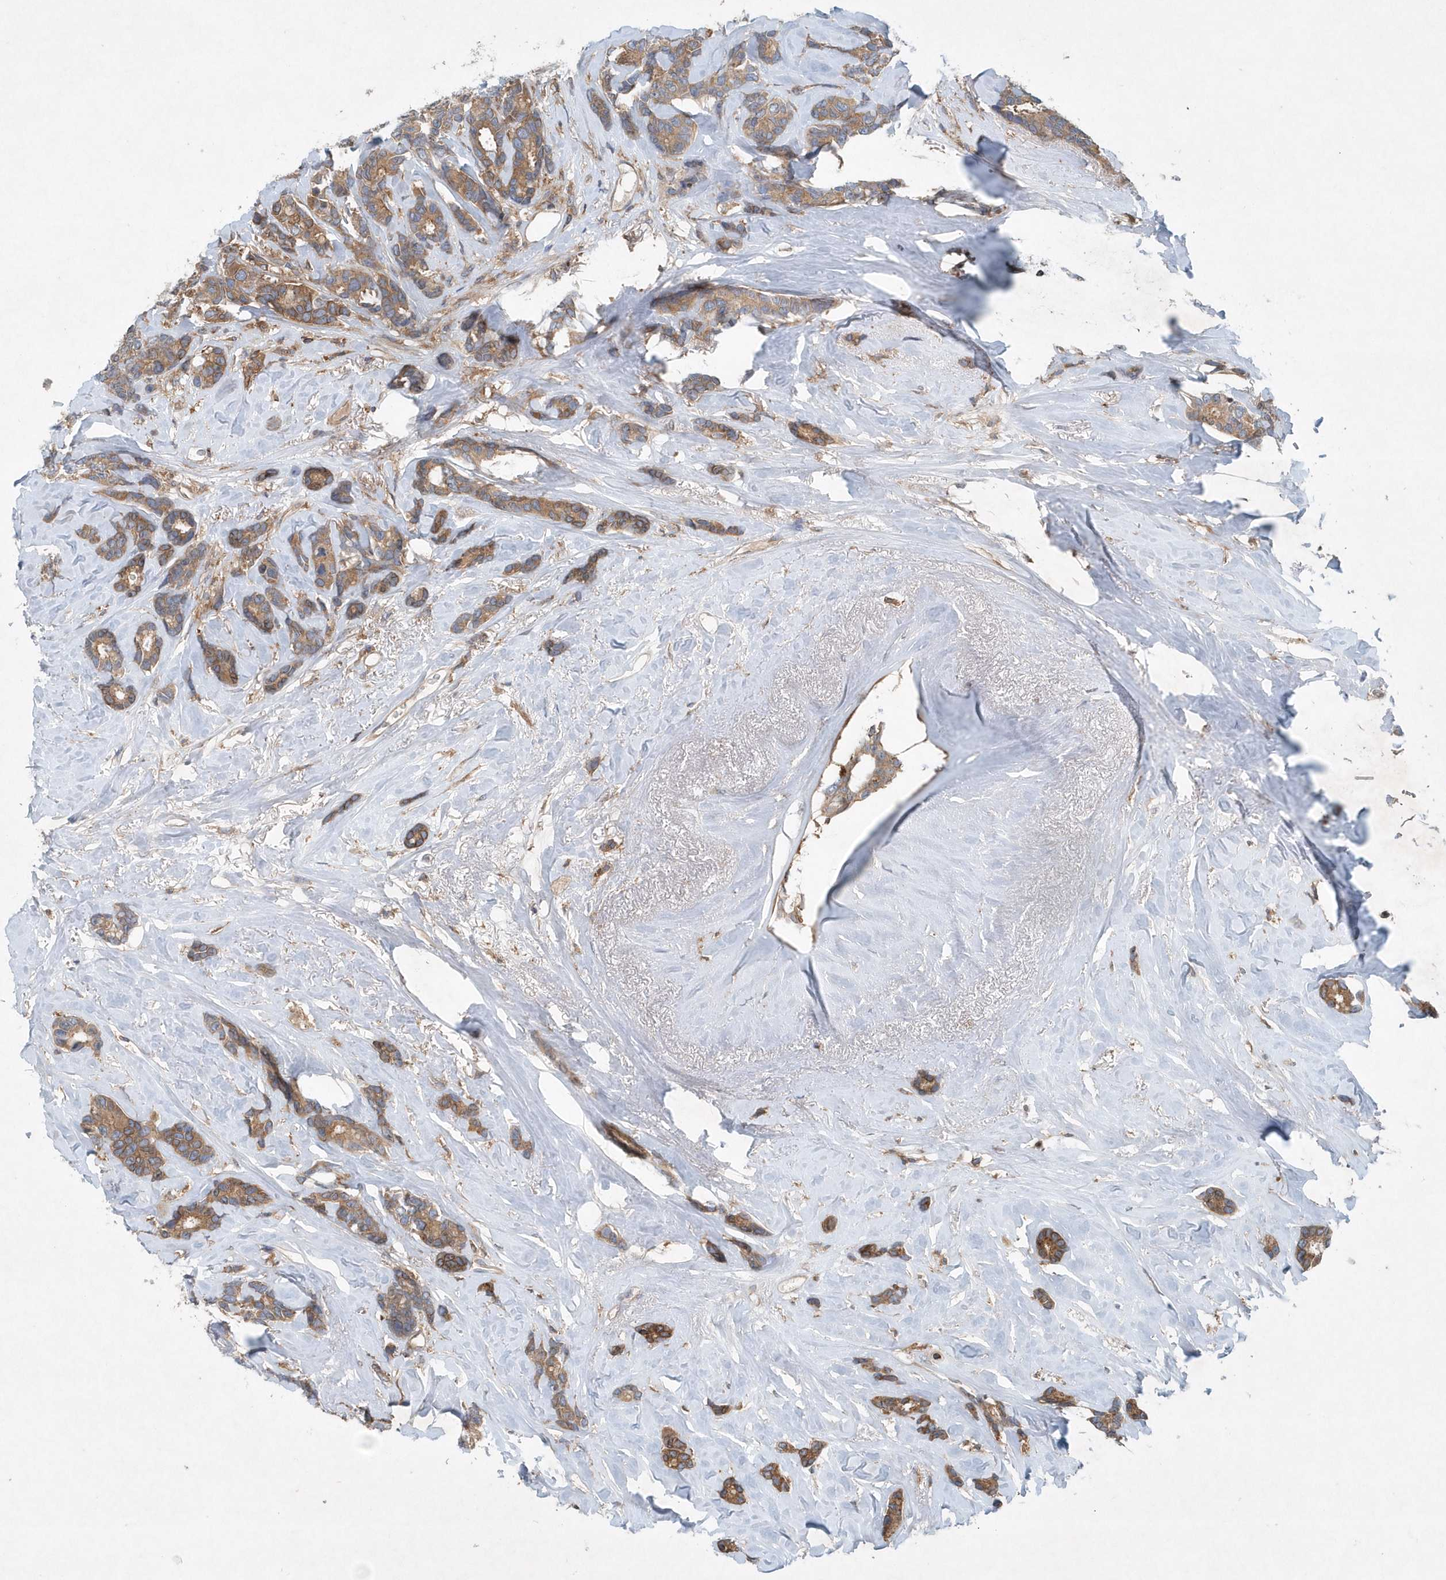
{"staining": {"intensity": "moderate", "quantity": ">75%", "location": "cytoplasmic/membranous"}, "tissue": "breast cancer", "cell_type": "Tumor cells", "image_type": "cancer", "snomed": [{"axis": "morphology", "description": "Duct carcinoma"}, {"axis": "topography", "description": "Breast"}], "caption": "Immunohistochemistry (IHC) micrograph of neoplastic tissue: human breast invasive ductal carcinoma stained using immunohistochemistry (IHC) demonstrates medium levels of moderate protein expression localized specifically in the cytoplasmic/membranous of tumor cells, appearing as a cytoplasmic/membranous brown color.", "gene": "P2RY10", "patient": {"sex": "female", "age": 87}}